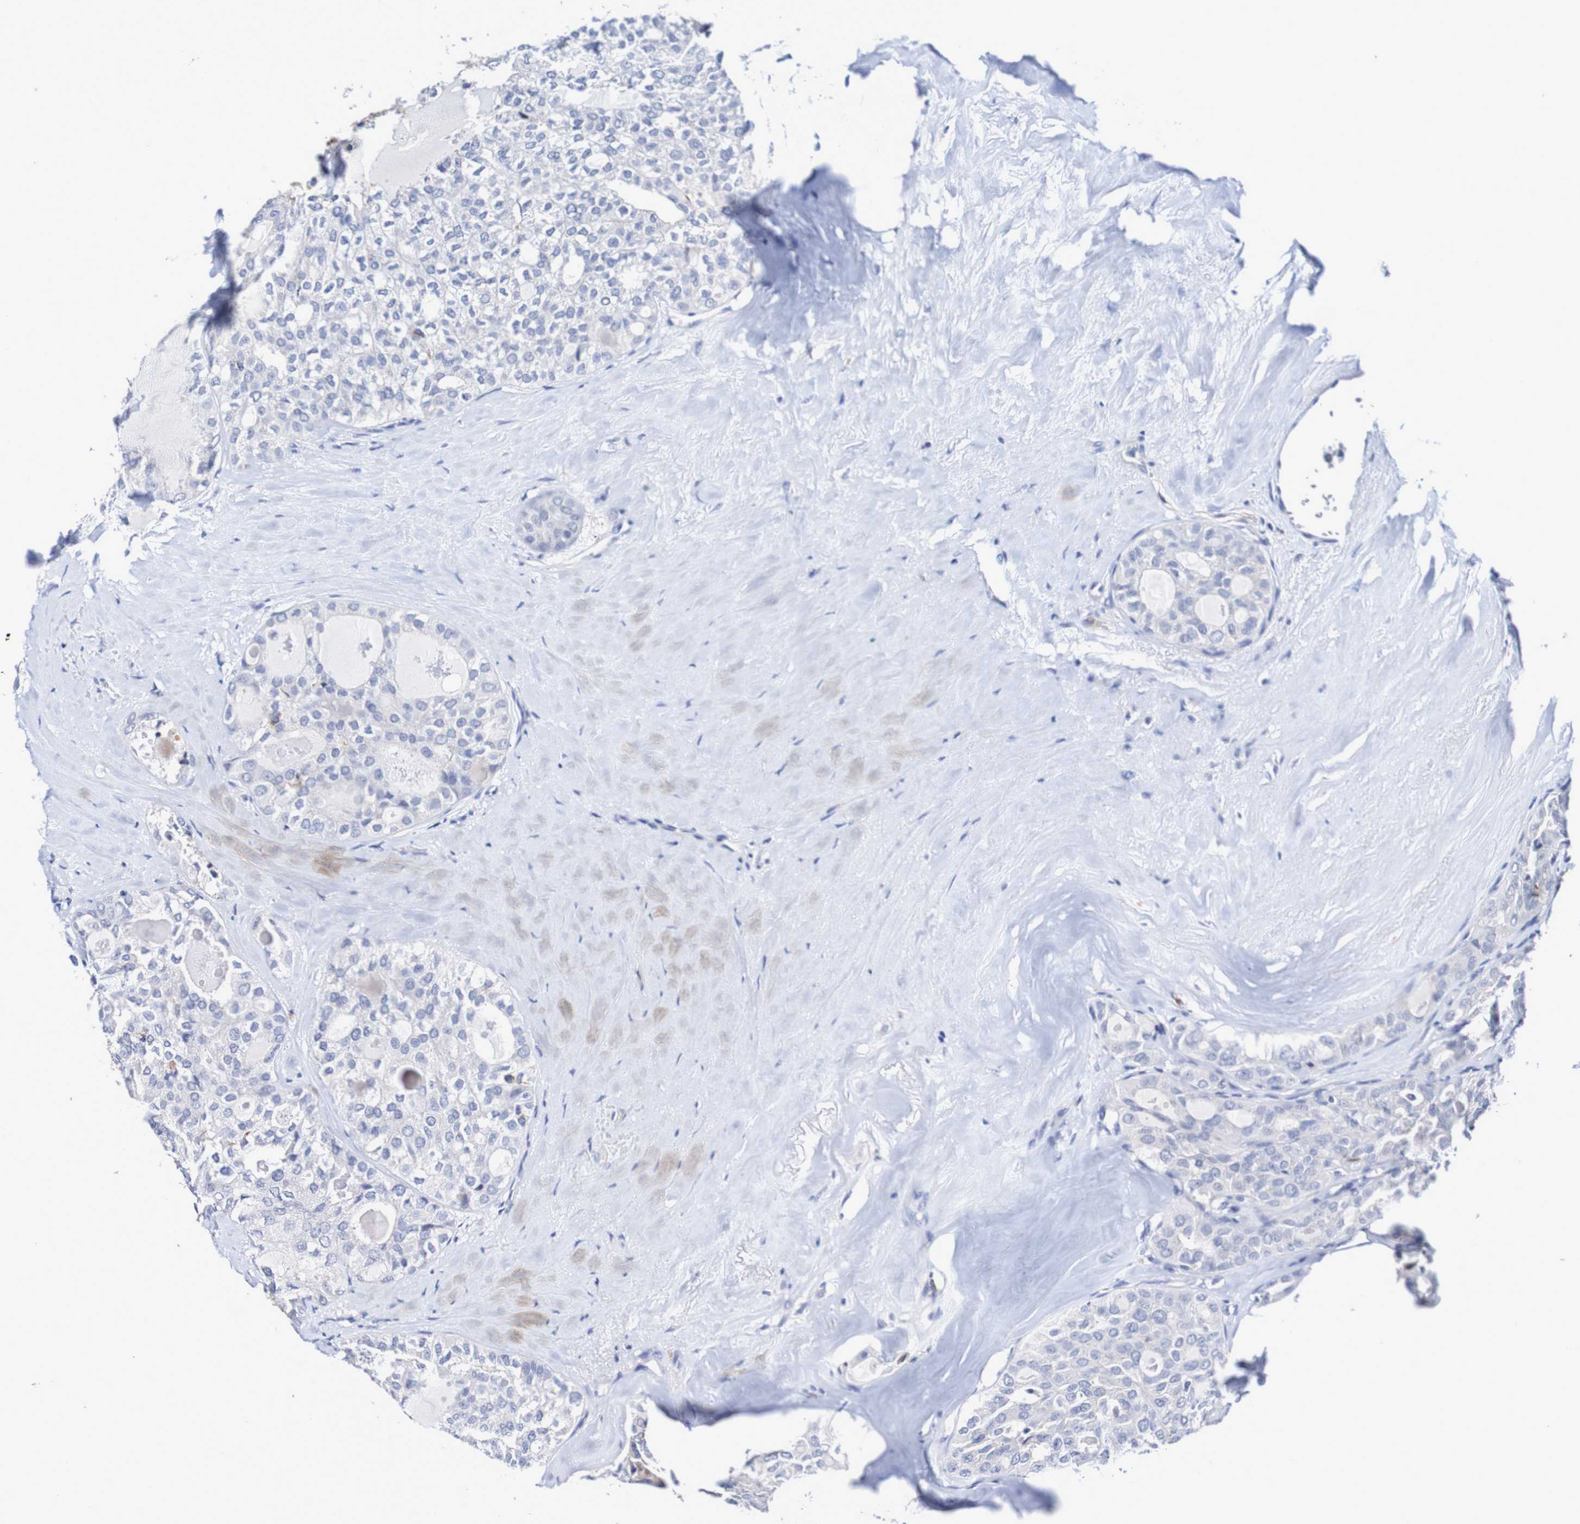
{"staining": {"intensity": "negative", "quantity": "none", "location": "none"}, "tissue": "thyroid cancer", "cell_type": "Tumor cells", "image_type": "cancer", "snomed": [{"axis": "morphology", "description": "Follicular adenoma carcinoma, NOS"}, {"axis": "topography", "description": "Thyroid gland"}], "caption": "DAB immunohistochemical staining of thyroid follicular adenoma carcinoma displays no significant positivity in tumor cells.", "gene": "SEZ6", "patient": {"sex": "male", "age": 75}}